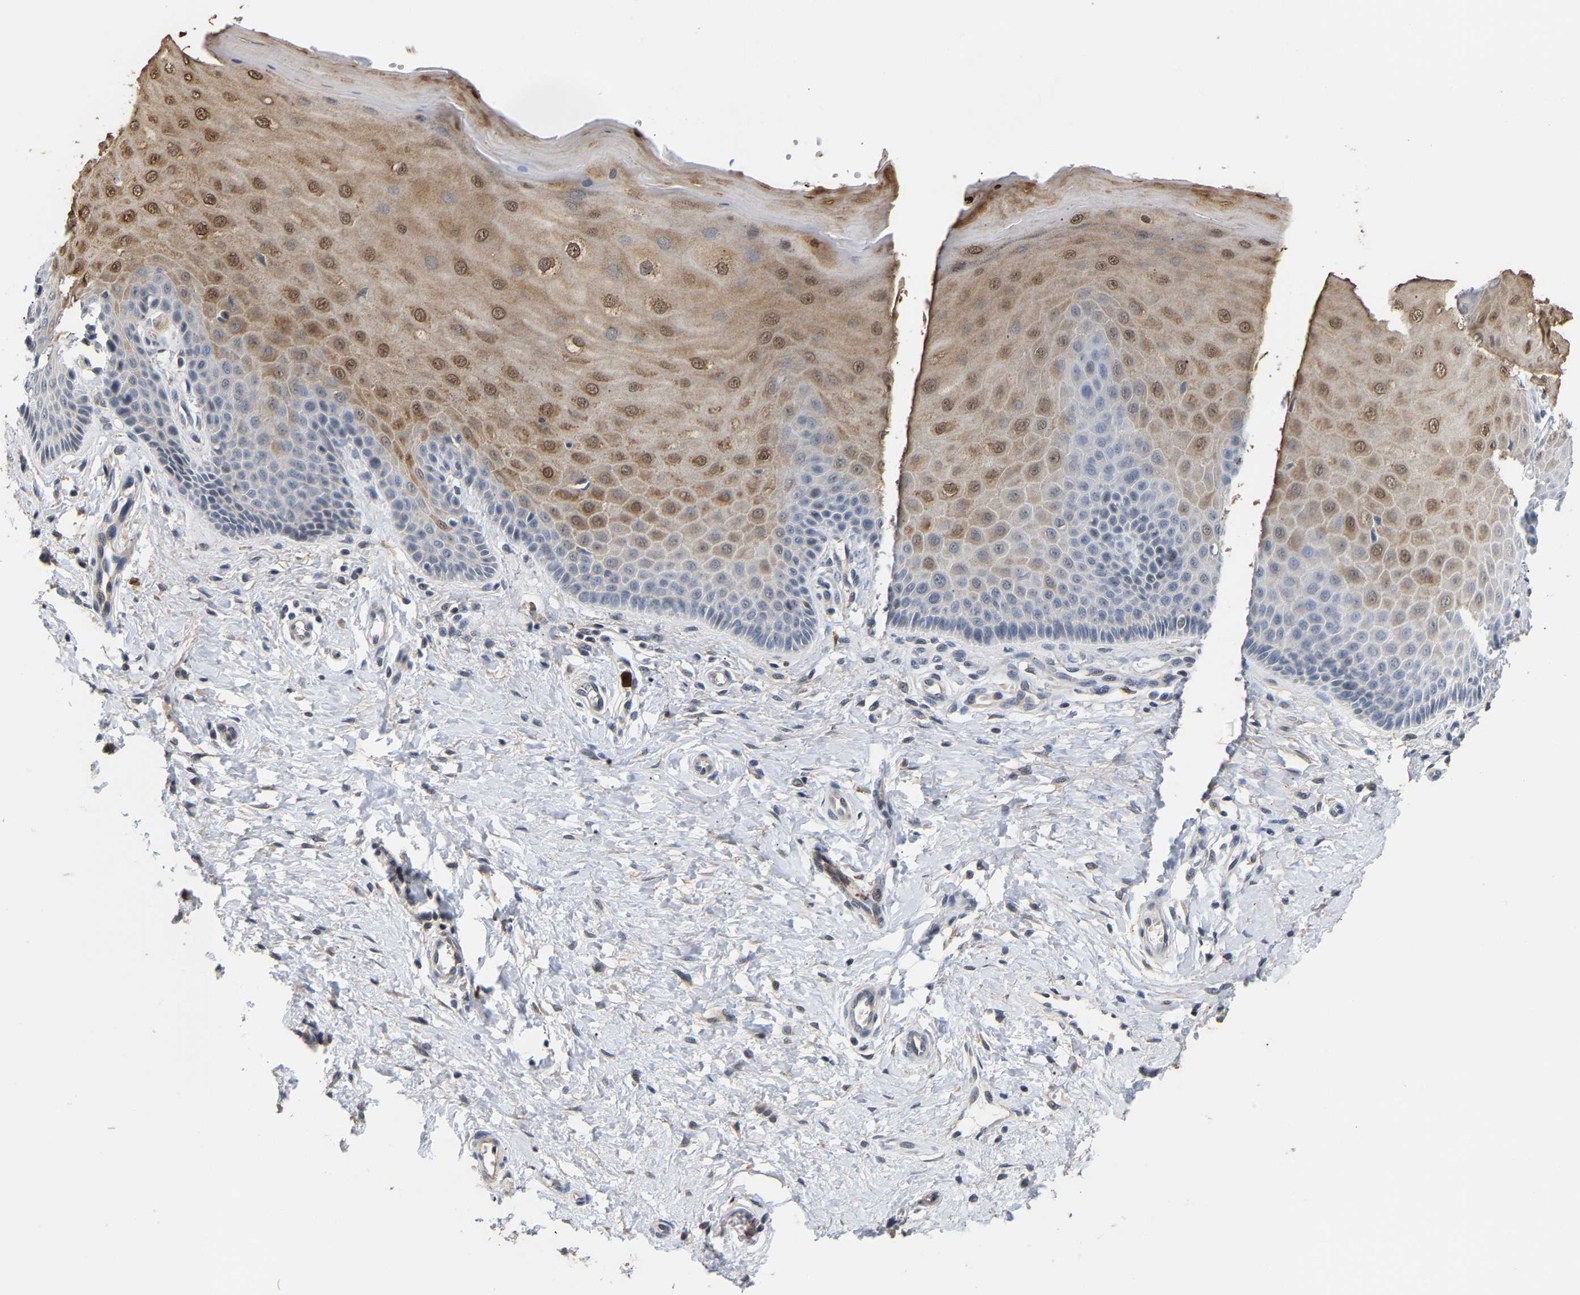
{"staining": {"intensity": "moderate", "quantity": ">75%", "location": "cytoplasmic/membranous,nuclear"}, "tissue": "cervix", "cell_type": "Glandular cells", "image_type": "normal", "snomed": [{"axis": "morphology", "description": "Normal tissue, NOS"}, {"axis": "topography", "description": "Cervix"}], "caption": "Immunohistochemical staining of normal cervix displays medium levels of moderate cytoplasmic/membranous,nuclear positivity in approximately >75% of glandular cells.", "gene": "TDRD7", "patient": {"sex": "female", "age": 55}}